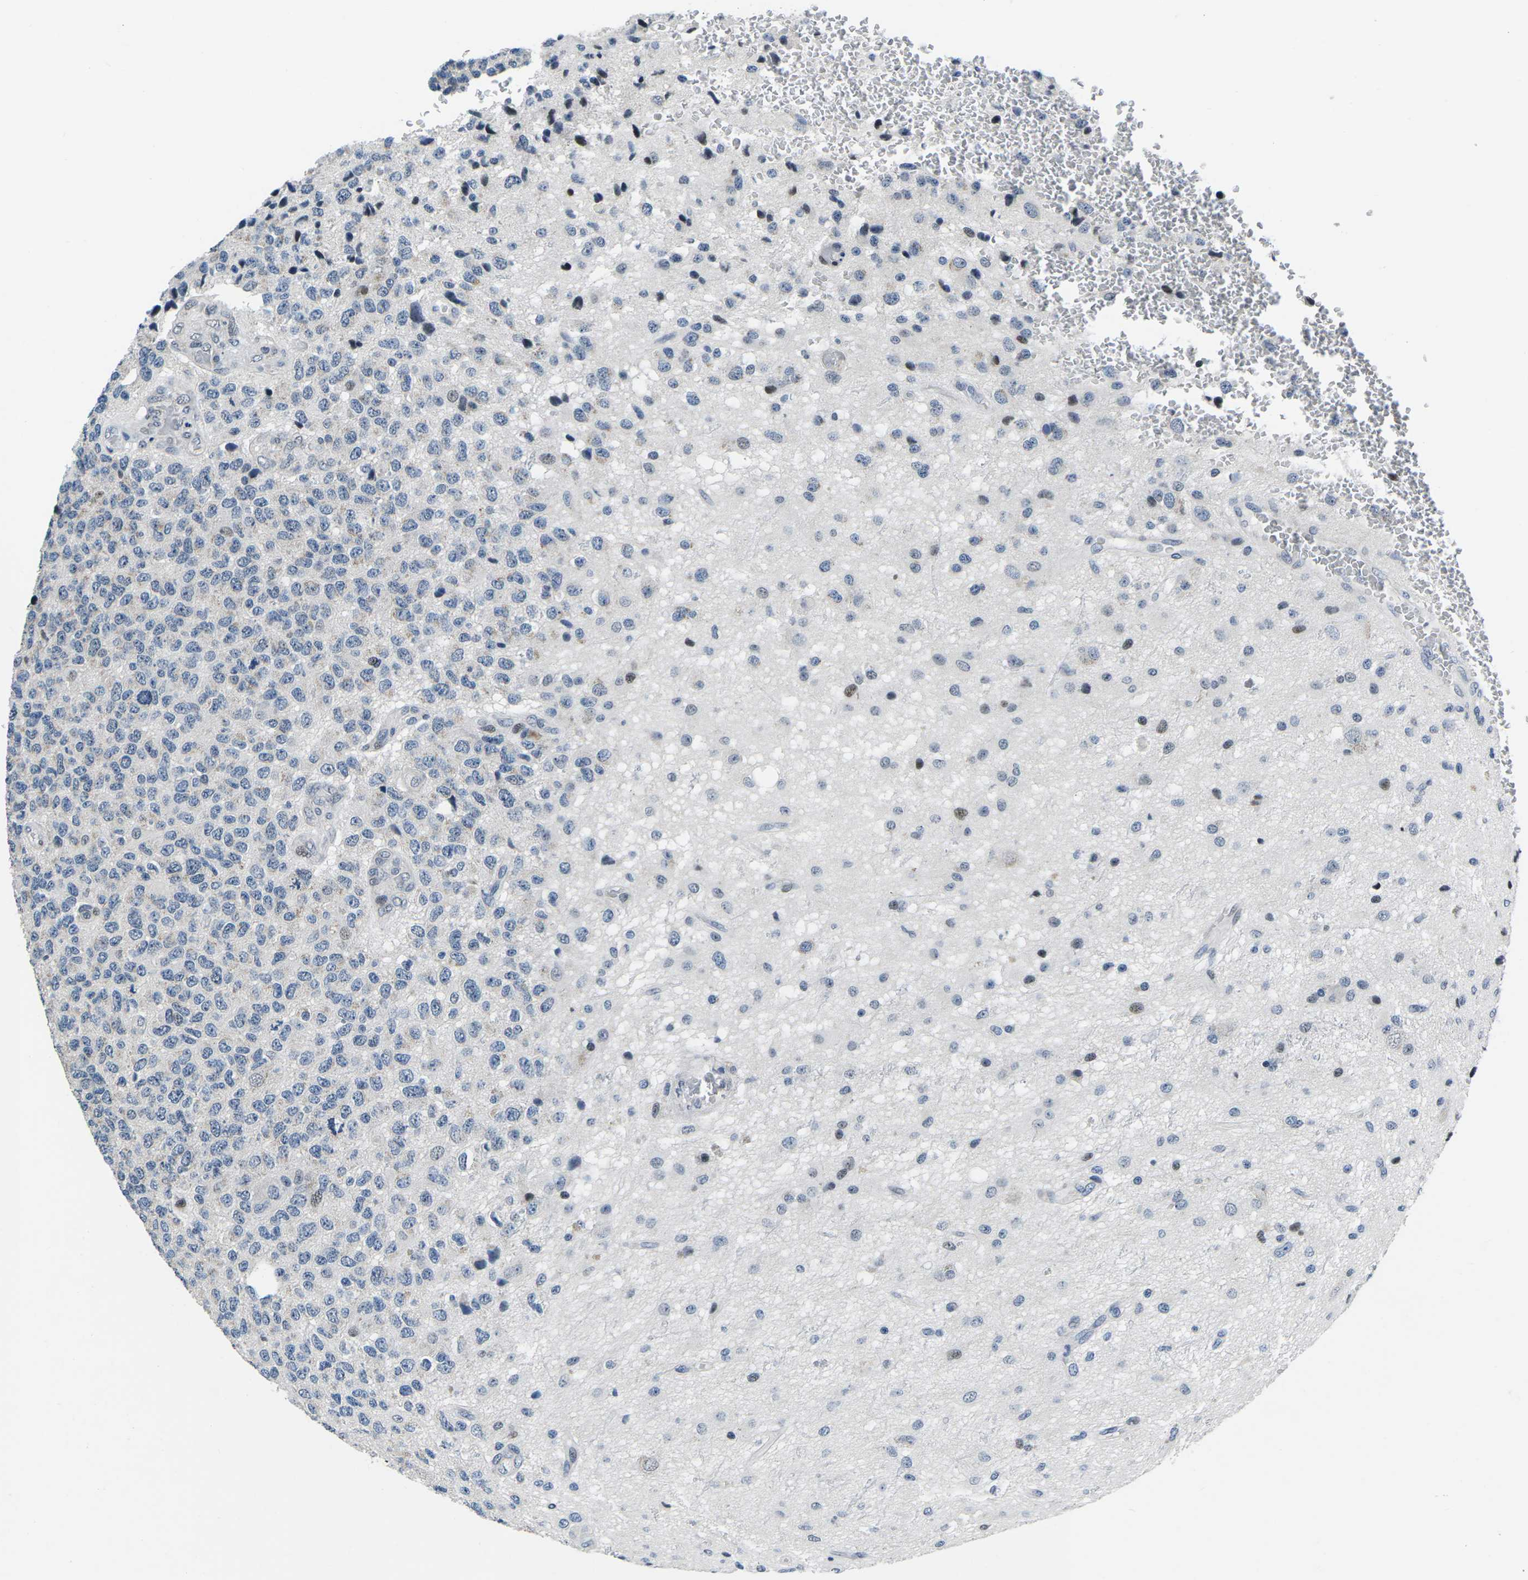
{"staining": {"intensity": "moderate", "quantity": "<25%", "location": "nuclear"}, "tissue": "glioma", "cell_type": "Tumor cells", "image_type": "cancer", "snomed": [{"axis": "morphology", "description": "Glioma, malignant, High grade"}, {"axis": "topography", "description": "pancreas cauda"}], "caption": "About <25% of tumor cells in glioma reveal moderate nuclear protein expression as visualized by brown immunohistochemical staining.", "gene": "CDC73", "patient": {"sex": "male", "age": 60}}